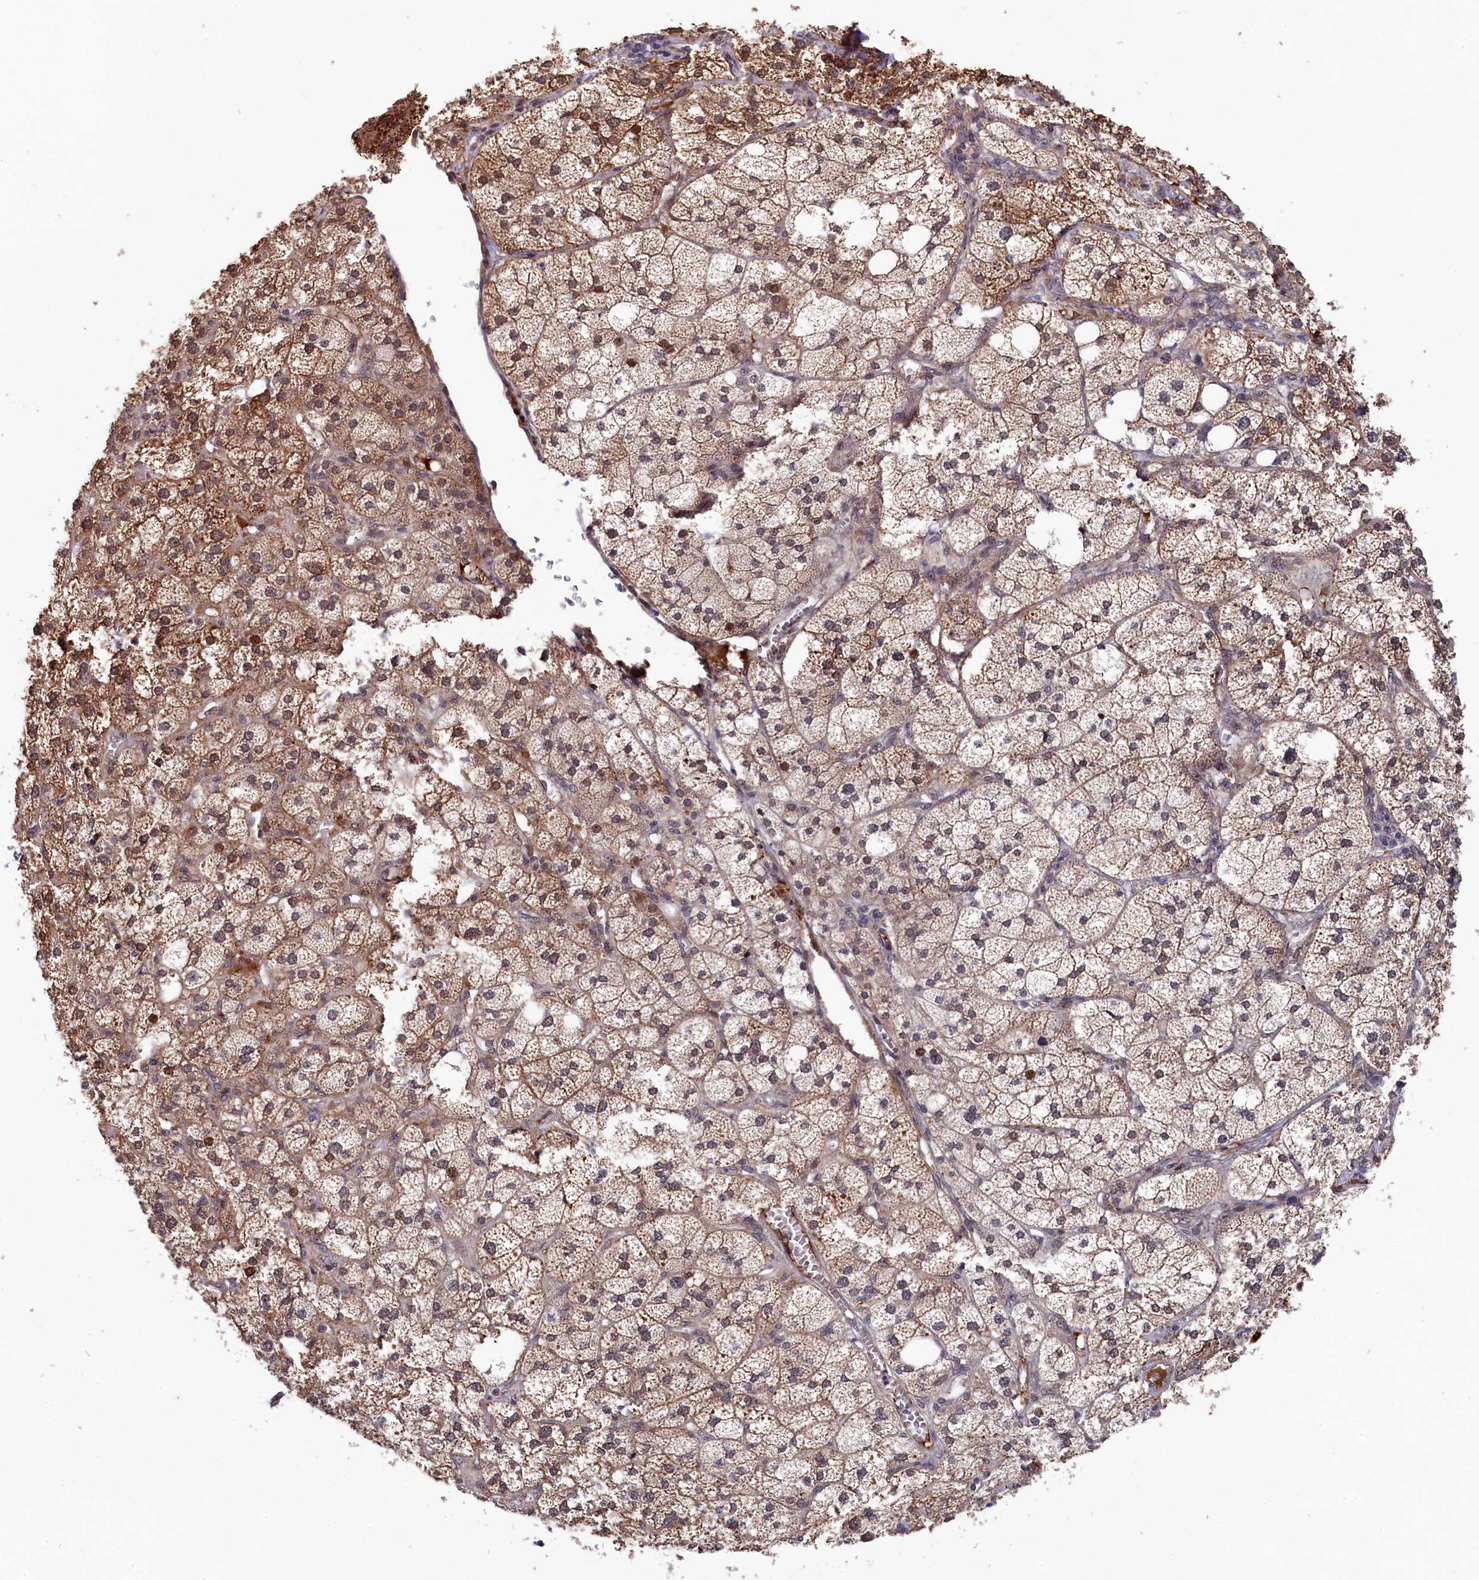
{"staining": {"intensity": "strong", "quantity": "25%-75%", "location": "cytoplasmic/membranous,nuclear"}, "tissue": "adrenal gland", "cell_type": "Glandular cells", "image_type": "normal", "snomed": [{"axis": "morphology", "description": "Normal tissue, NOS"}, {"axis": "topography", "description": "Adrenal gland"}], "caption": "This micrograph displays IHC staining of benign human adrenal gland, with high strong cytoplasmic/membranous,nuclear expression in approximately 25%-75% of glandular cells.", "gene": "CLPX", "patient": {"sex": "female", "age": 61}}